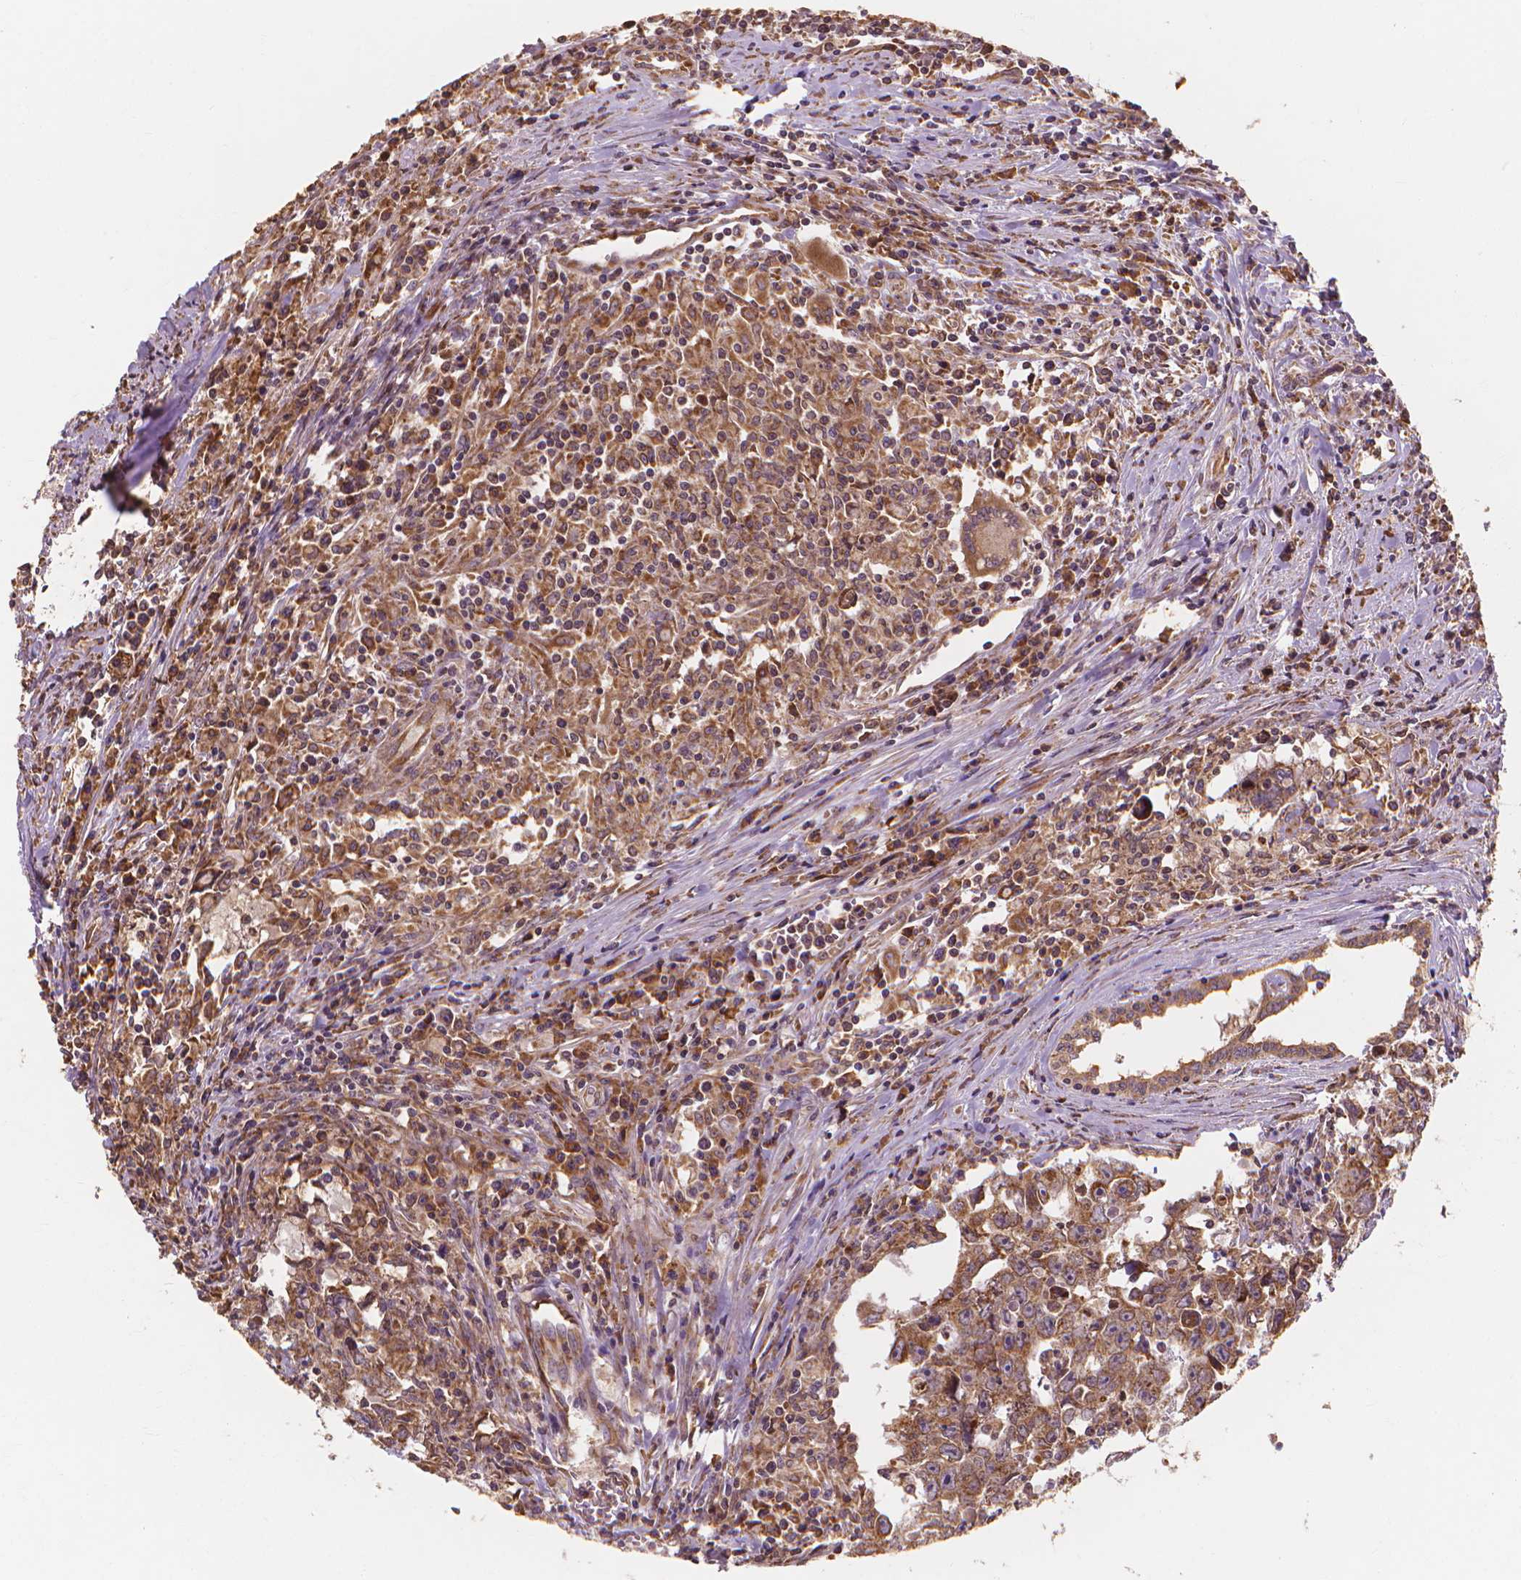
{"staining": {"intensity": "moderate", "quantity": ">75%", "location": "cytoplasmic/membranous"}, "tissue": "testis cancer", "cell_type": "Tumor cells", "image_type": "cancer", "snomed": [{"axis": "morphology", "description": "Carcinoma, Embryonal, NOS"}, {"axis": "topography", "description": "Testis"}], "caption": "Immunohistochemistry staining of testis cancer, which exhibits medium levels of moderate cytoplasmic/membranous staining in about >75% of tumor cells indicating moderate cytoplasmic/membranous protein positivity. The staining was performed using DAB (3,3'-diaminobenzidine) (brown) for protein detection and nuclei were counterstained in hematoxylin (blue).", "gene": "TAB2", "patient": {"sex": "male", "age": 22}}